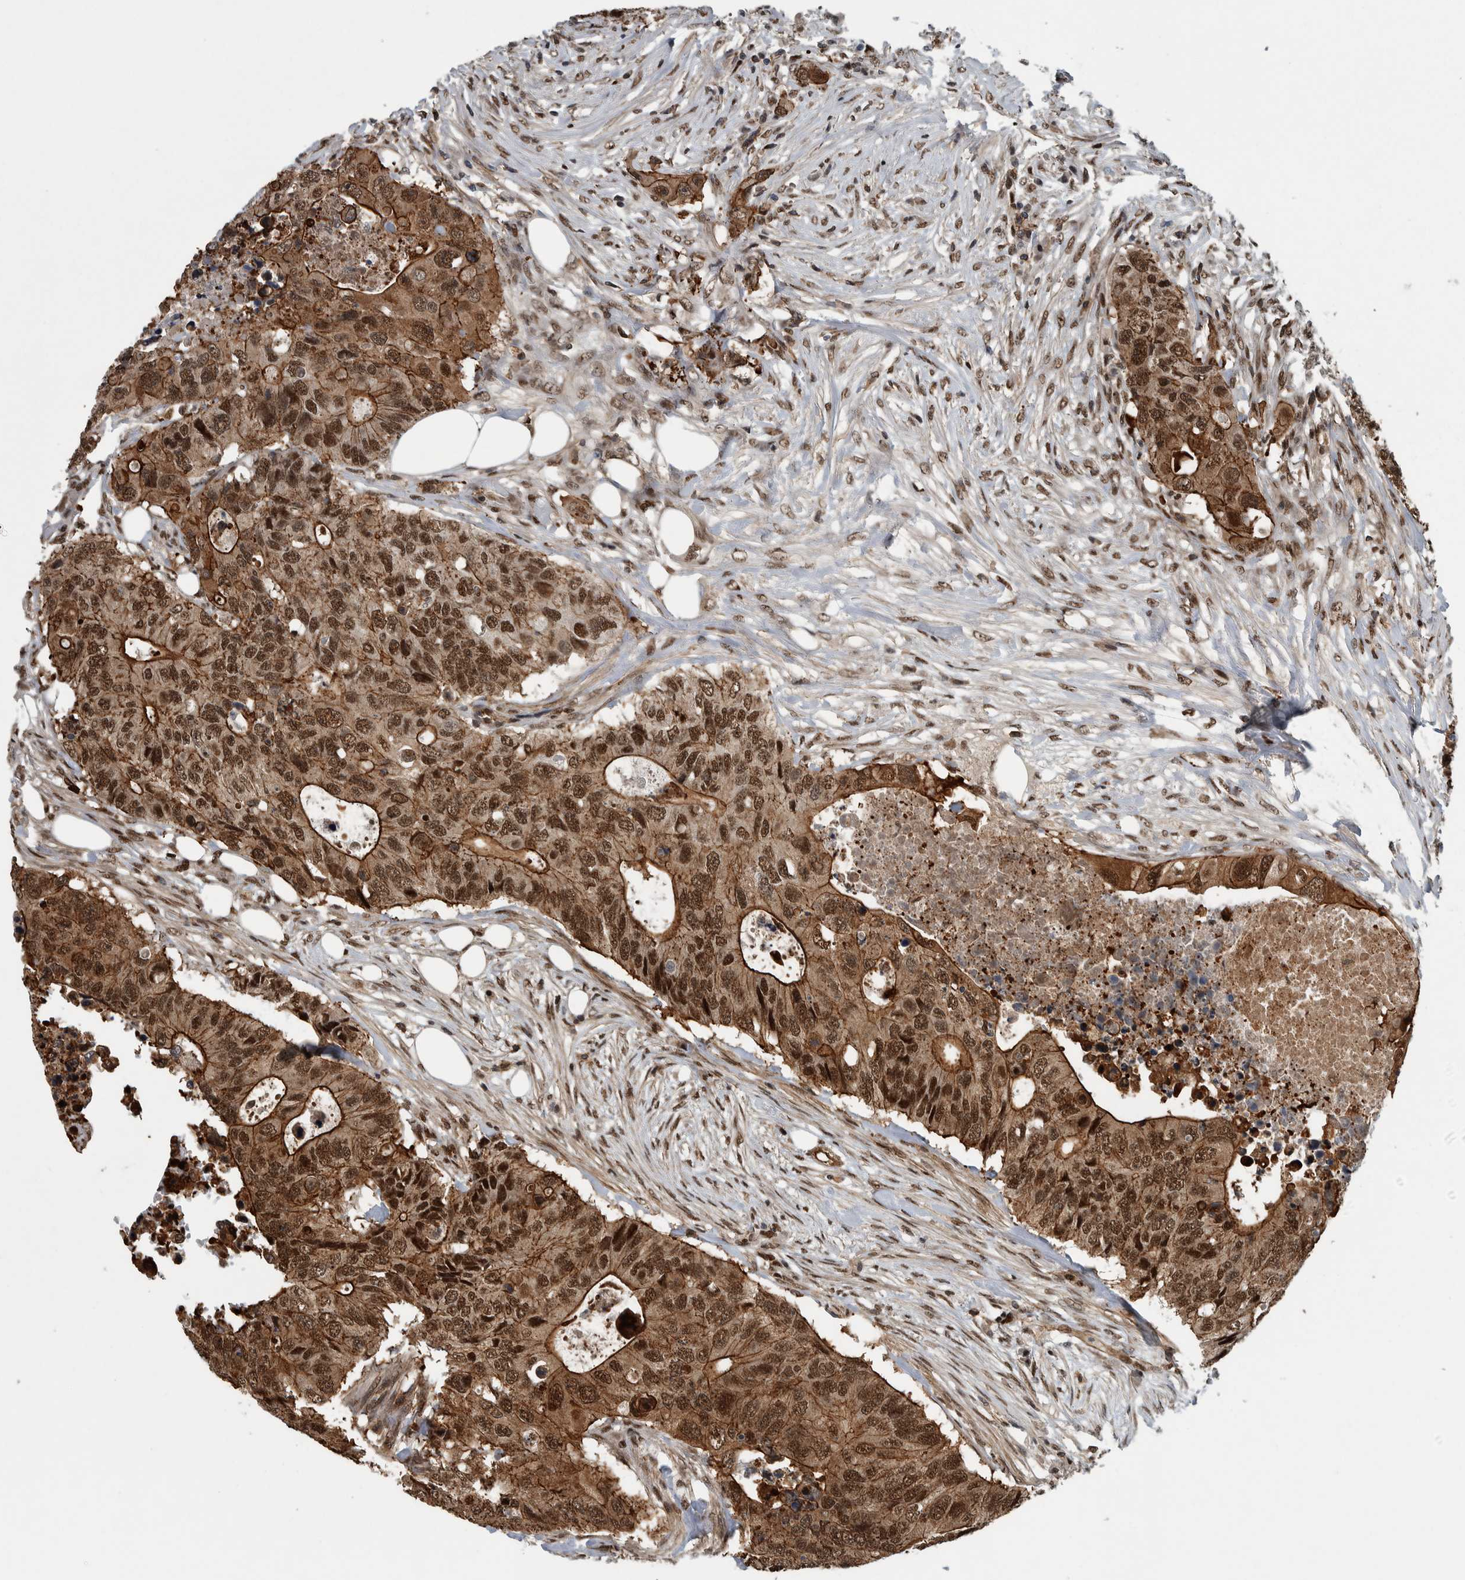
{"staining": {"intensity": "strong", "quantity": ">75%", "location": "cytoplasmic/membranous,nuclear"}, "tissue": "colorectal cancer", "cell_type": "Tumor cells", "image_type": "cancer", "snomed": [{"axis": "morphology", "description": "Adenocarcinoma, NOS"}, {"axis": "topography", "description": "Colon"}], "caption": "Immunohistochemistry histopathology image of colorectal cancer (adenocarcinoma) stained for a protein (brown), which displays high levels of strong cytoplasmic/membranous and nuclear staining in approximately >75% of tumor cells.", "gene": "FAM135B", "patient": {"sex": "male", "age": 71}}